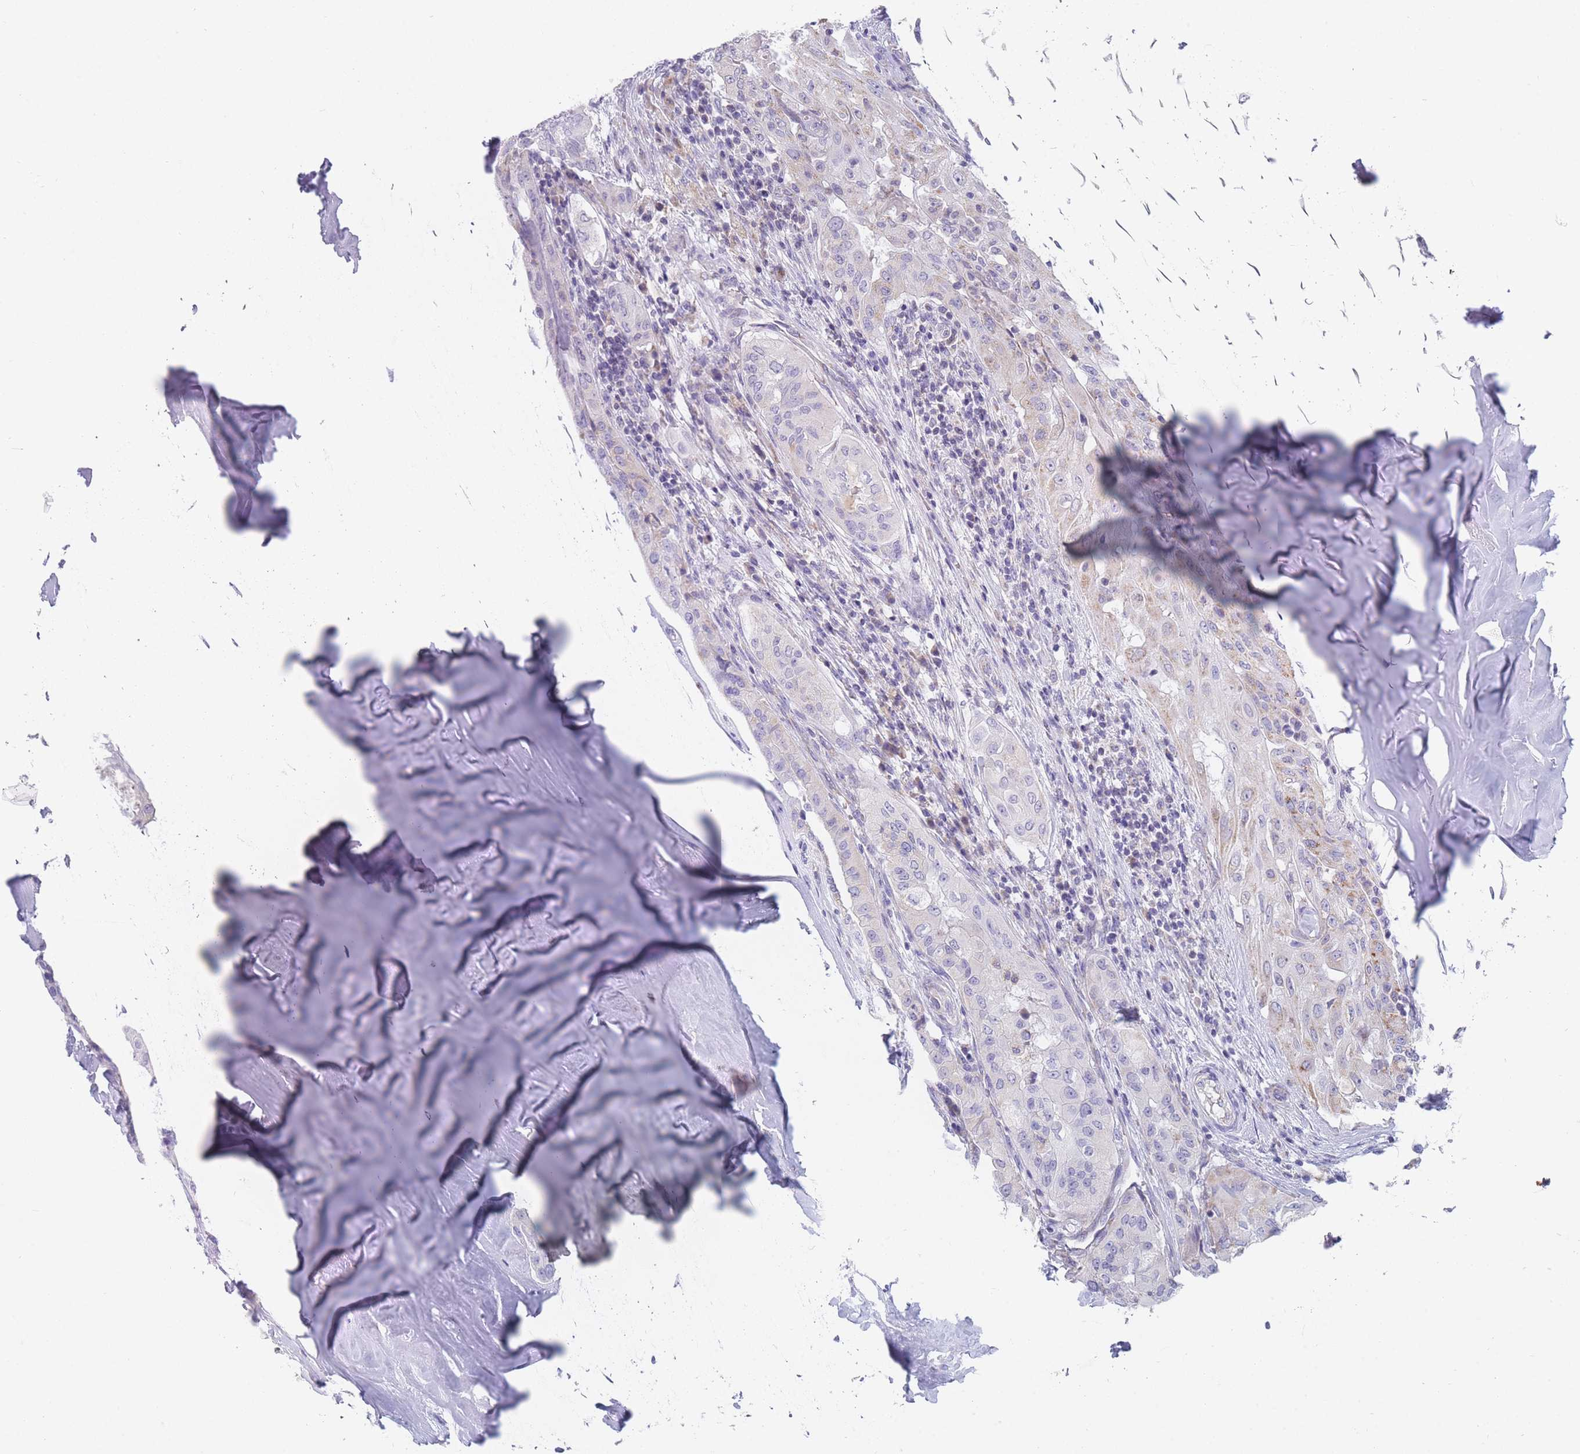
{"staining": {"intensity": "weak", "quantity": "<25%", "location": "cytoplasmic/membranous"}, "tissue": "thyroid cancer", "cell_type": "Tumor cells", "image_type": "cancer", "snomed": [{"axis": "morphology", "description": "Papillary adenocarcinoma, NOS"}, {"axis": "topography", "description": "Thyroid gland"}], "caption": "A high-resolution micrograph shows IHC staining of thyroid cancer, which exhibits no significant positivity in tumor cells.", "gene": "MRPS14", "patient": {"sex": "female", "age": 59}}